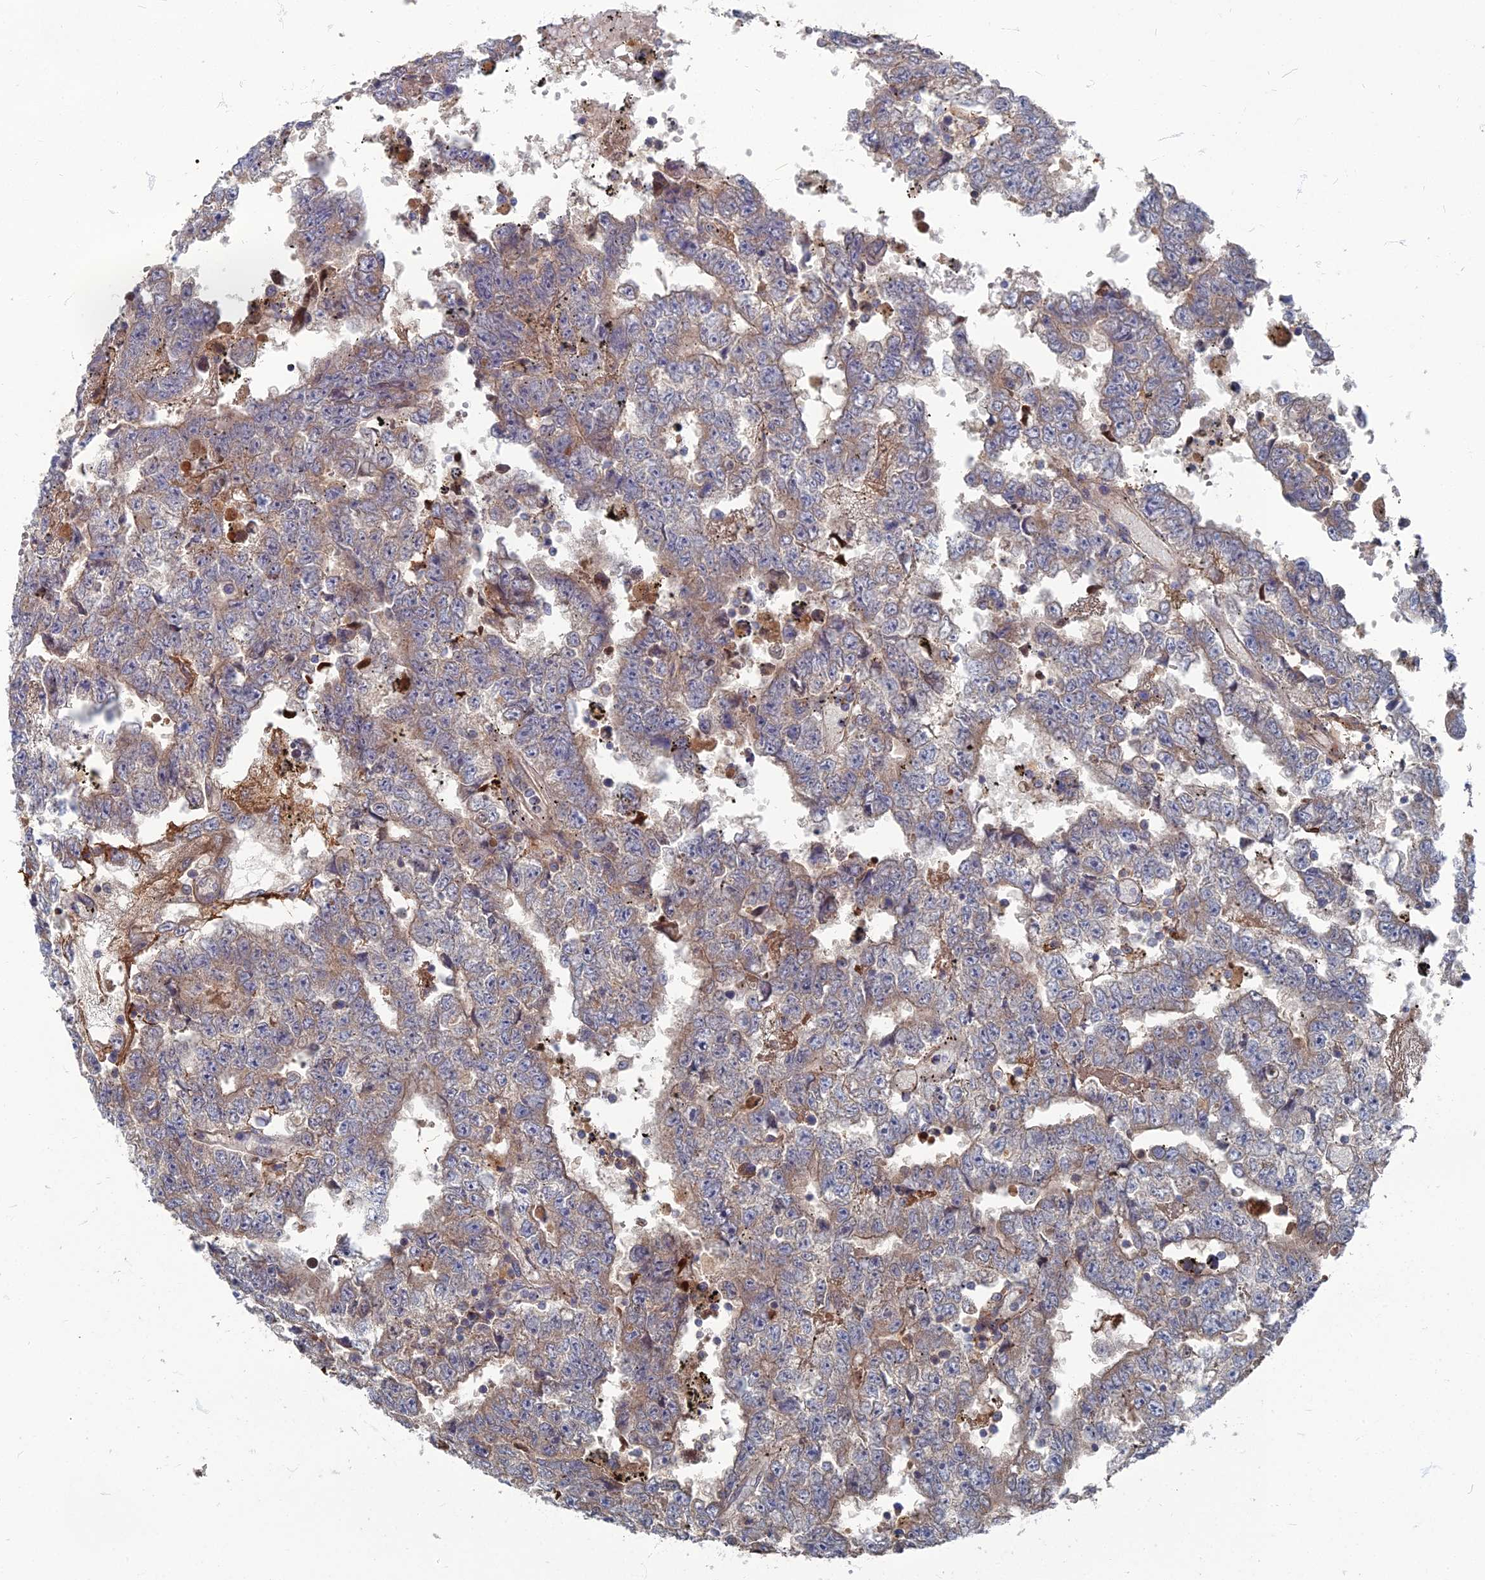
{"staining": {"intensity": "weak", "quantity": "<25%", "location": "cytoplasmic/membranous"}, "tissue": "testis cancer", "cell_type": "Tumor cells", "image_type": "cancer", "snomed": [{"axis": "morphology", "description": "Carcinoma, Embryonal, NOS"}, {"axis": "topography", "description": "Testis"}], "caption": "The micrograph displays no significant staining in tumor cells of testis embryonal carcinoma. The staining is performed using DAB (3,3'-diaminobenzidine) brown chromogen with nuclei counter-stained in using hematoxylin.", "gene": "PPCDC", "patient": {"sex": "male", "age": 25}}